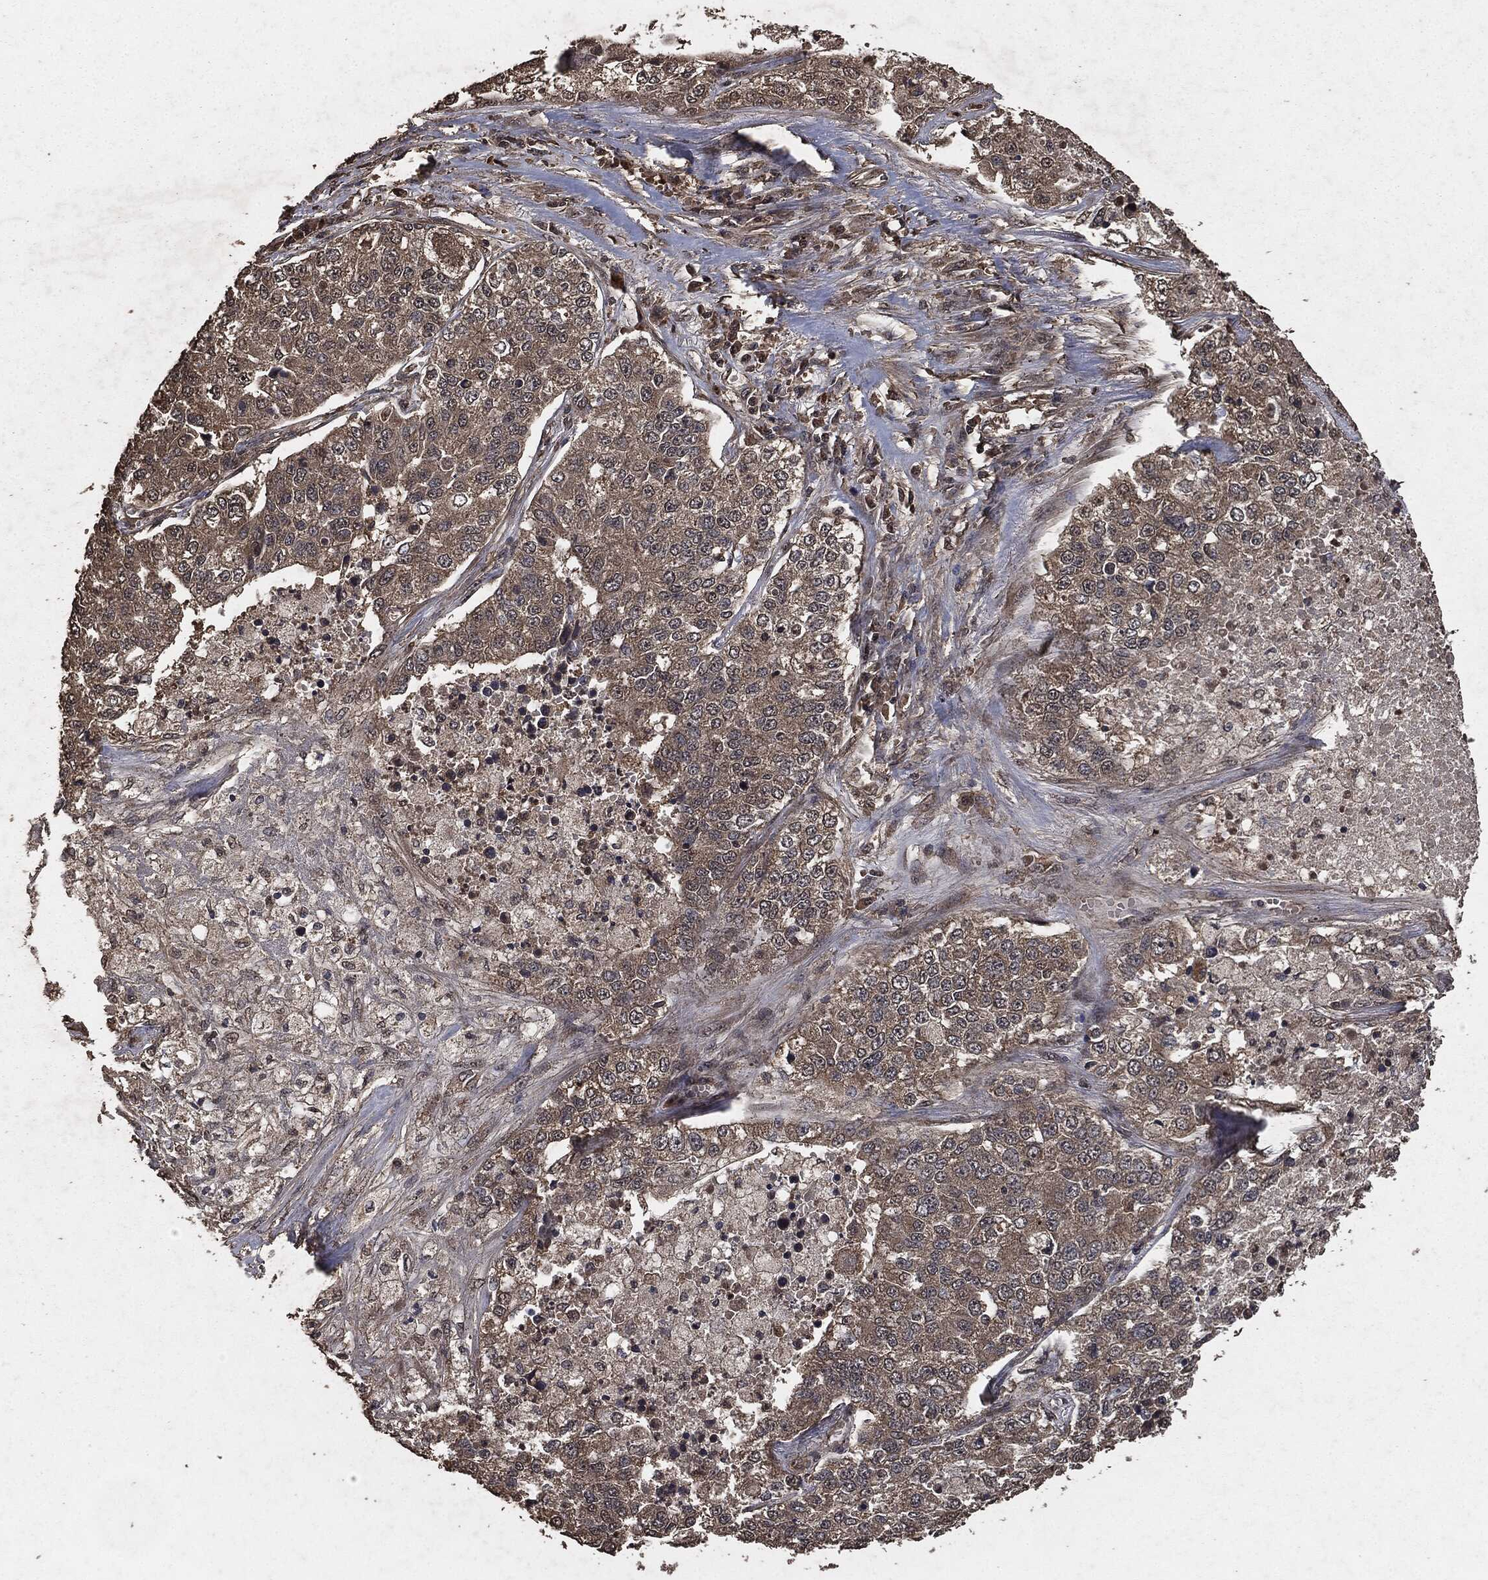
{"staining": {"intensity": "weak", "quantity": "25%-75%", "location": "cytoplasmic/membranous"}, "tissue": "lung cancer", "cell_type": "Tumor cells", "image_type": "cancer", "snomed": [{"axis": "morphology", "description": "Adenocarcinoma, NOS"}, {"axis": "topography", "description": "Lung"}], "caption": "The photomicrograph demonstrates immunohistochemical staining of lung cancer. There is weak cytoplasmic/membranous positivity is identified in approximately 25%-75% of tumor cells.", "gene": "AKT1S1", "patient": {"sex": "male", "age": 49}}